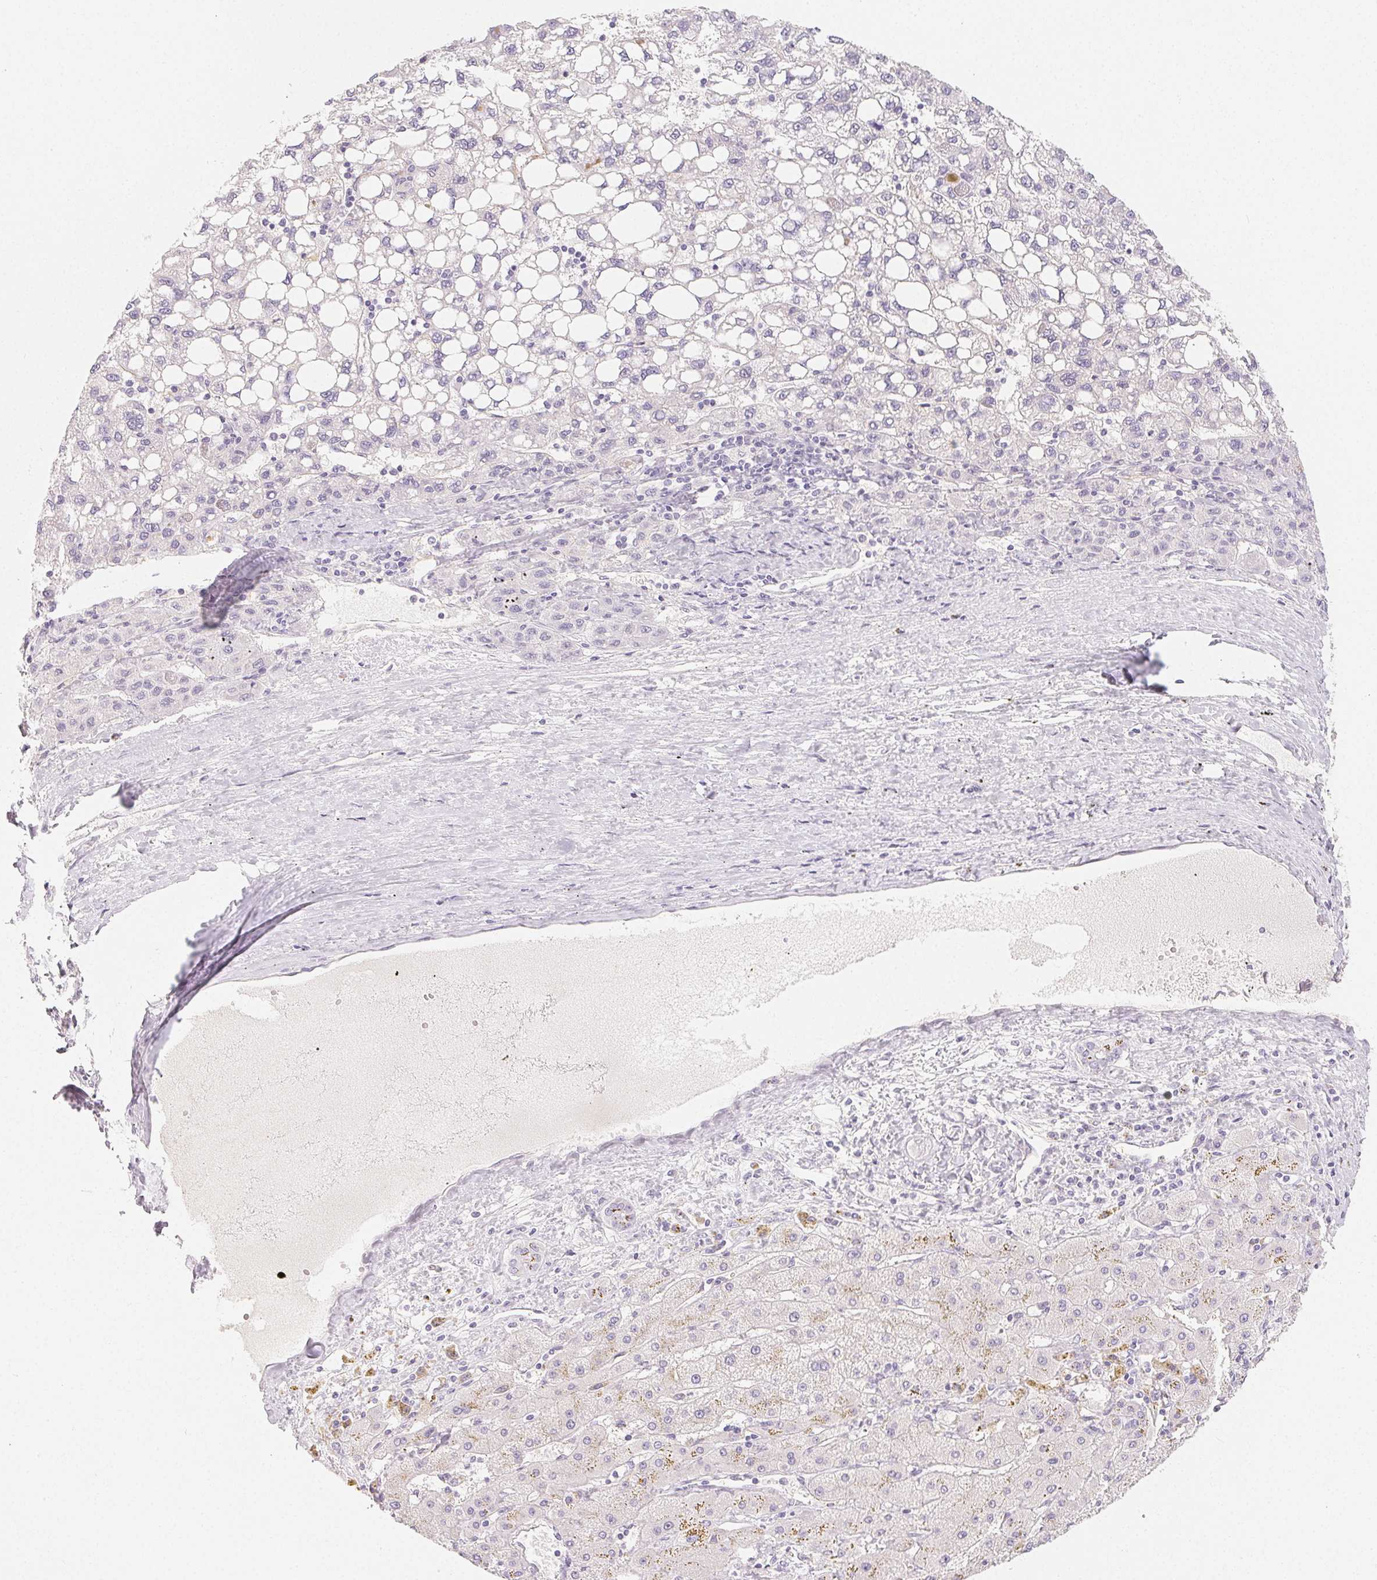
{"staining": {"intensity": "negative", "quantity": "none", "location": "none"}, "tissue": "liver cancer", "cell_type": "Tumor cells", "image_type": "cancer", "snomed": [{"axis": "morphology", "description": "Carcinoma, Hepatocellular, NOS"}, {"axis": "topography", "description": "Liver"}], "caption": "Immunohistochemistry histopathology image of neoplastic tissue: human hepatocellular carcinoma (liver) stained with DAB (3,3'-diaminobenzidine) demonstrates no significant protein staining in tumor cells.", "gene": "MIOX", "patient": {"sex": "female", "age": 82}}